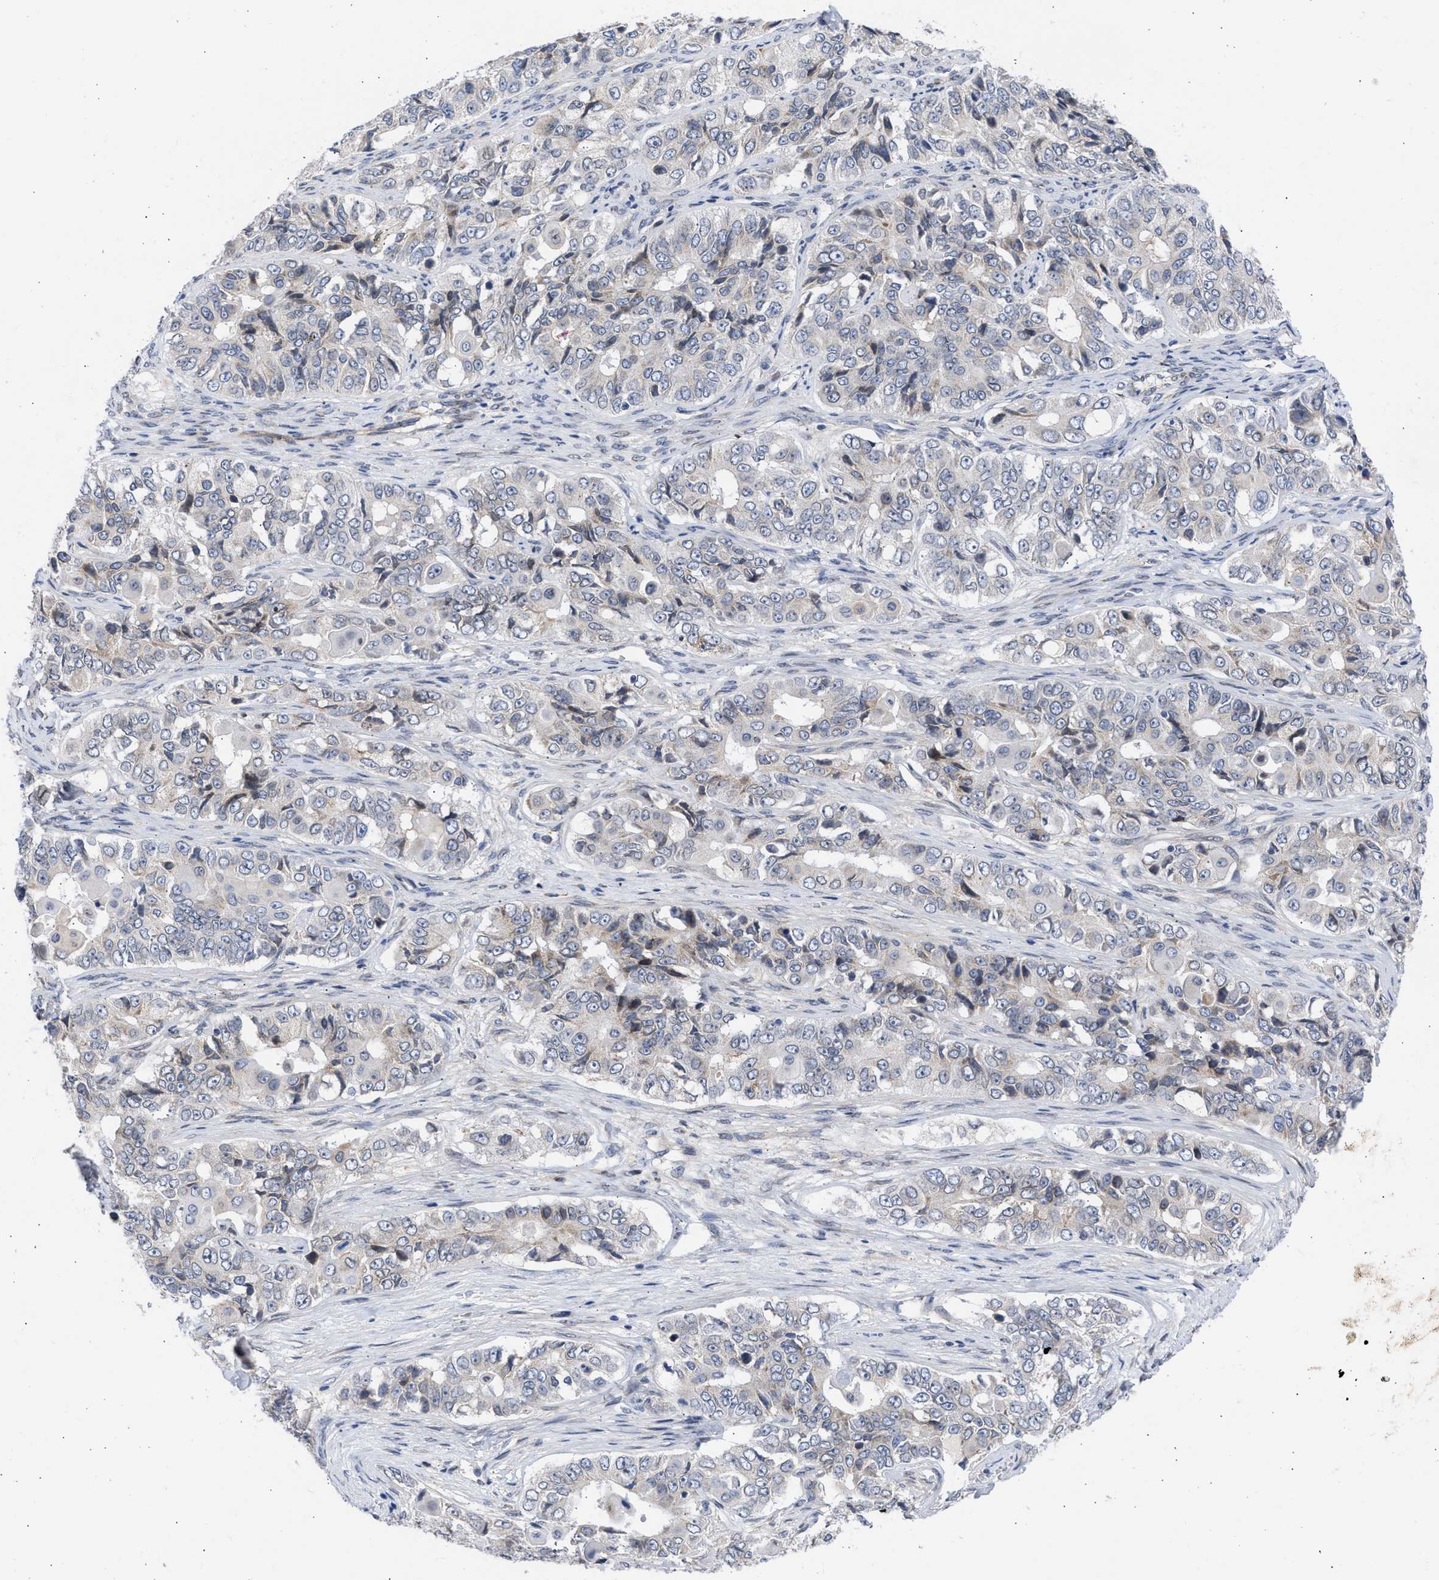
{"staining": {"intensity": "negative", "quantity": "none", "location": "none"}, "tissue": "ovarian cancer", "cell_type": "Tumor cells", "image_type": "cancer", "snomed": [{"axis": "morphology", "description": "Carcinoma, endometroid"}, {"axis": "topography", "description": "Ovary"}], "caption": "DAB (3,3'-diaminobenzidine) immunohistochemical staining of endometroid carcinoma (ovarian) shows no significant staining in tumor cells.", "gene": "NUP35", "patient": {"sex": "female", "age": 51}}